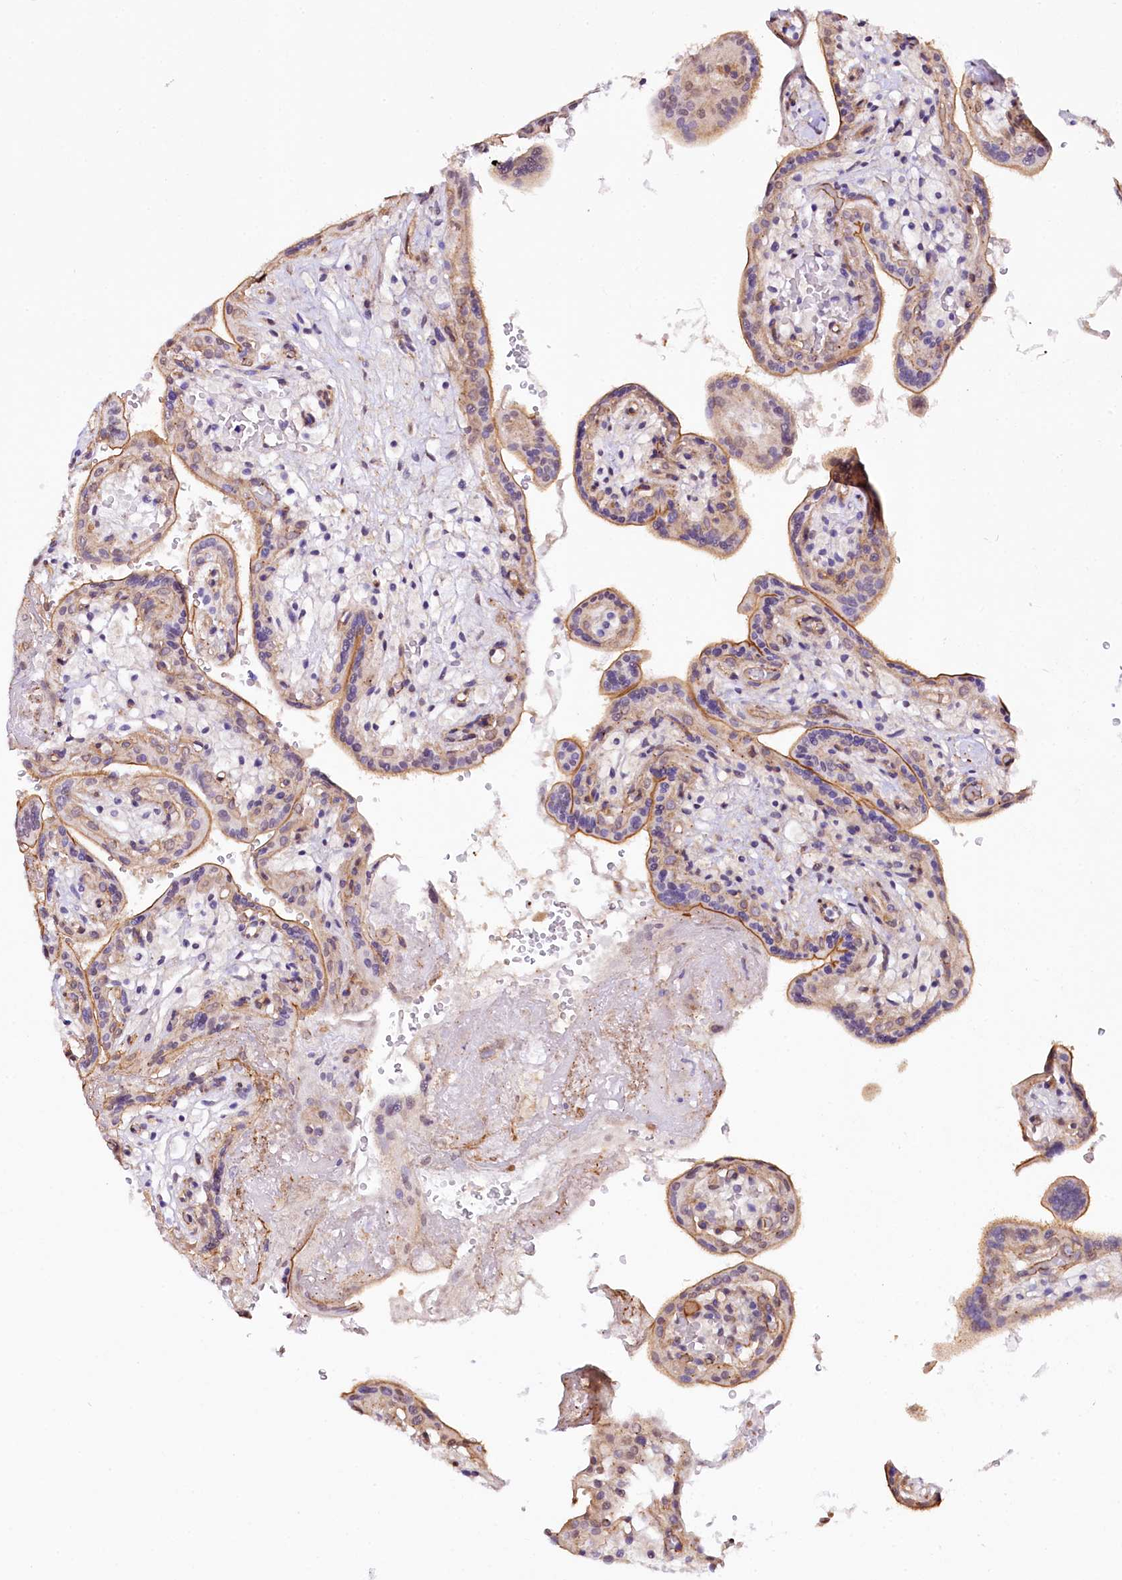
{"staining": {"intensity": "moderate", "quantity": "25%-75%", "location": "cytoplasmic/membranous"}, "tissue": "placenta", "cell_type": "Trophoblastic cells", "image_type": "normal", "snomed": [{"axis": "morphology", "description": "Normal tissue, NOS"}, {"axis": "topography", "description": "Placenta"}], "caption": "Immunohistochemical staining of unremarkable placenta demonstrates medium levels of moderate cytoplasmic/membranous positivity in about 25%-75% of trophoblastic cells.", "gene": "ST7", "patient": {"sex": "female", "age": 37}}